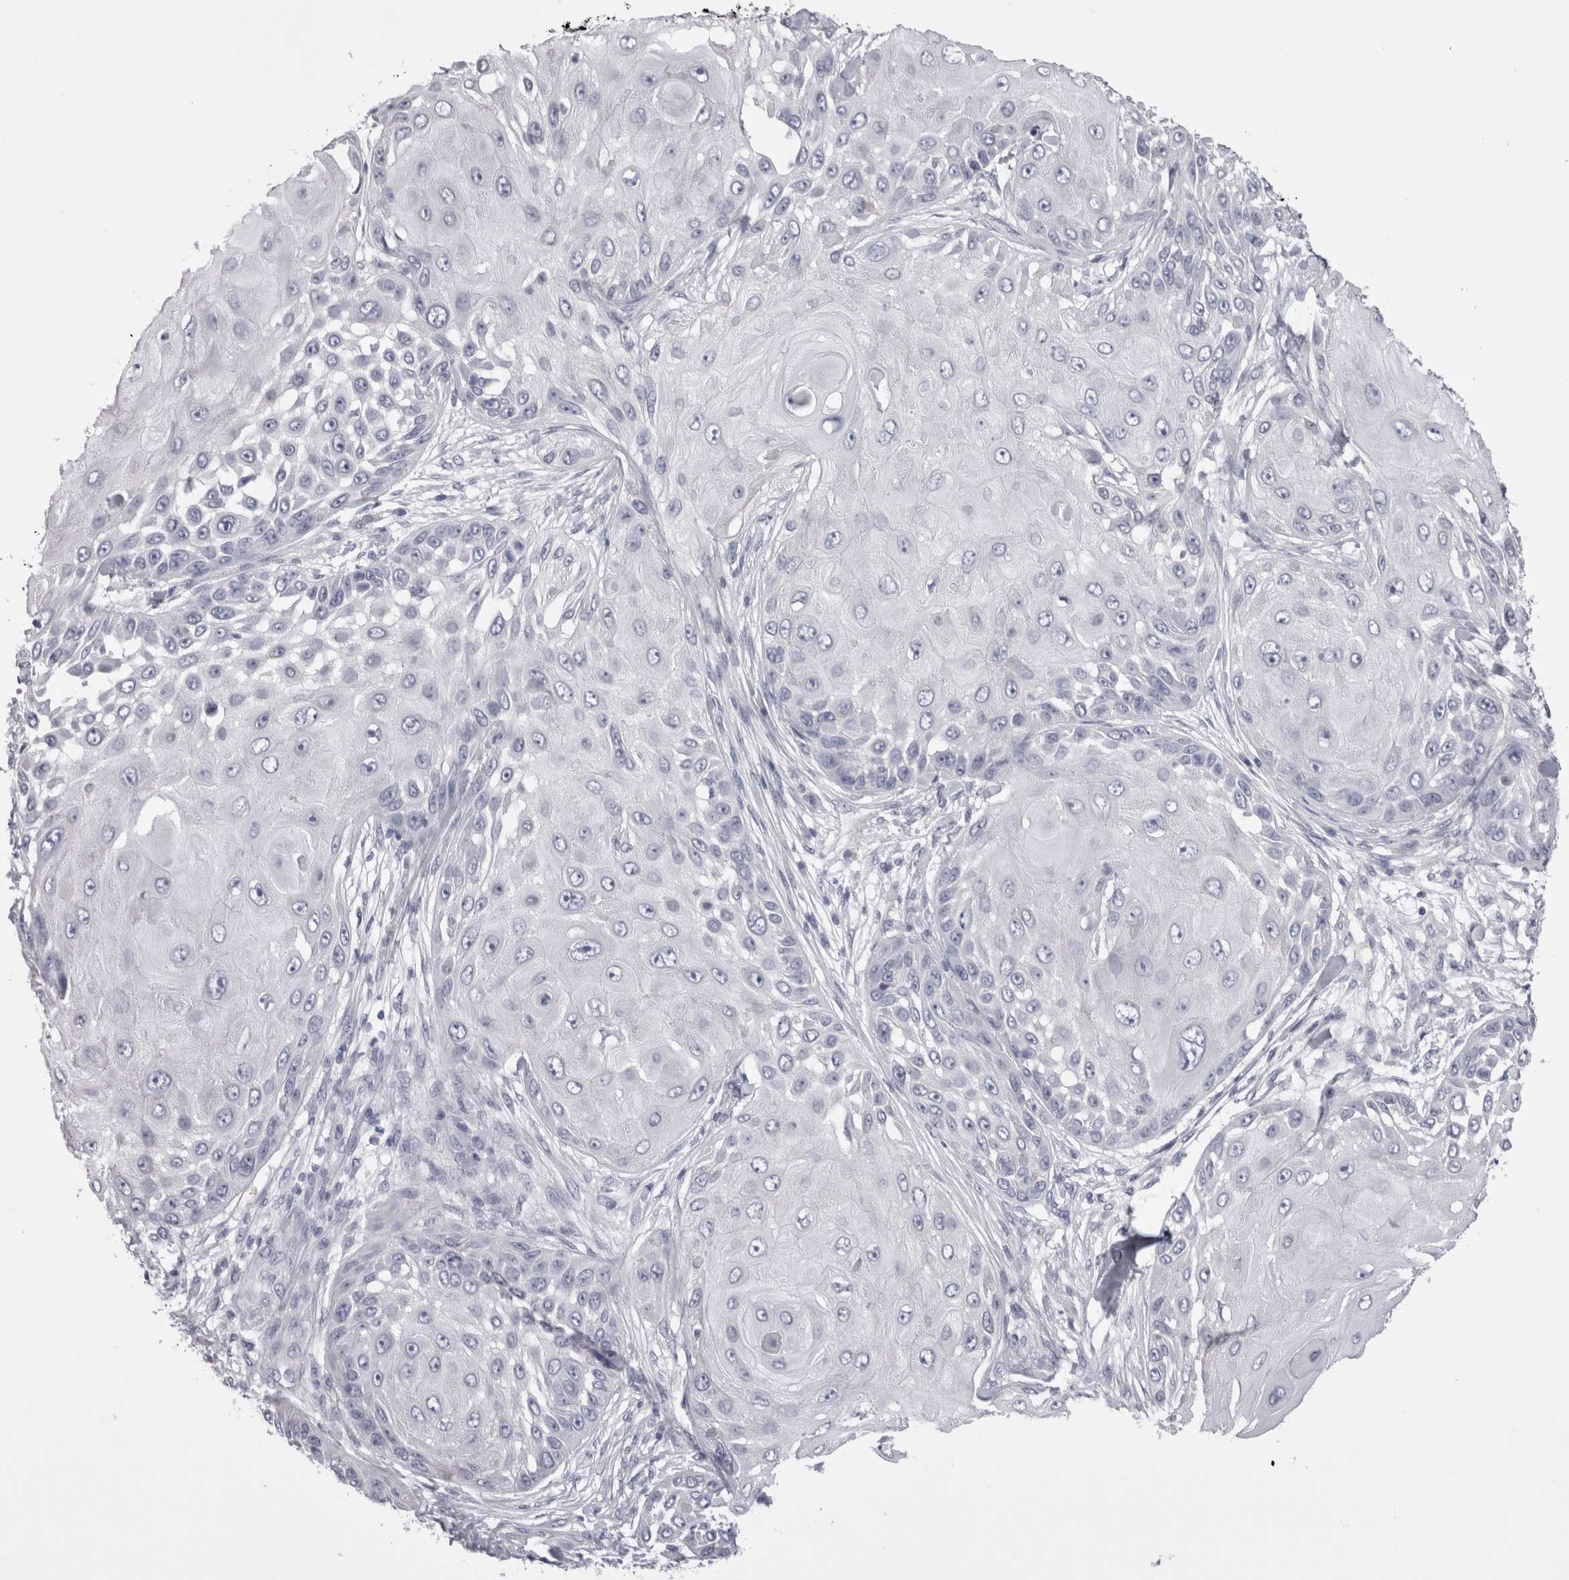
{"staining": {"intensity": "negative", "quantity": "none", "location": "none"}, "tissue": "skin cancer", "cell_type": "Tumor cells", "image_type": "cancer", "snomed": [{"axis": "morphology", "description": "Squamous cell carcinoma, NOS"}, {"axis": "topography", "description": "Skin"}], "caption": "Immunohistochemistry (IHC) micrograph of human skin cancer stained for a protein (brown), which demonstrates no positivity in tumor cells.", "gene": "ADAM2", "patient": {"sex": "female", "age": 44}}